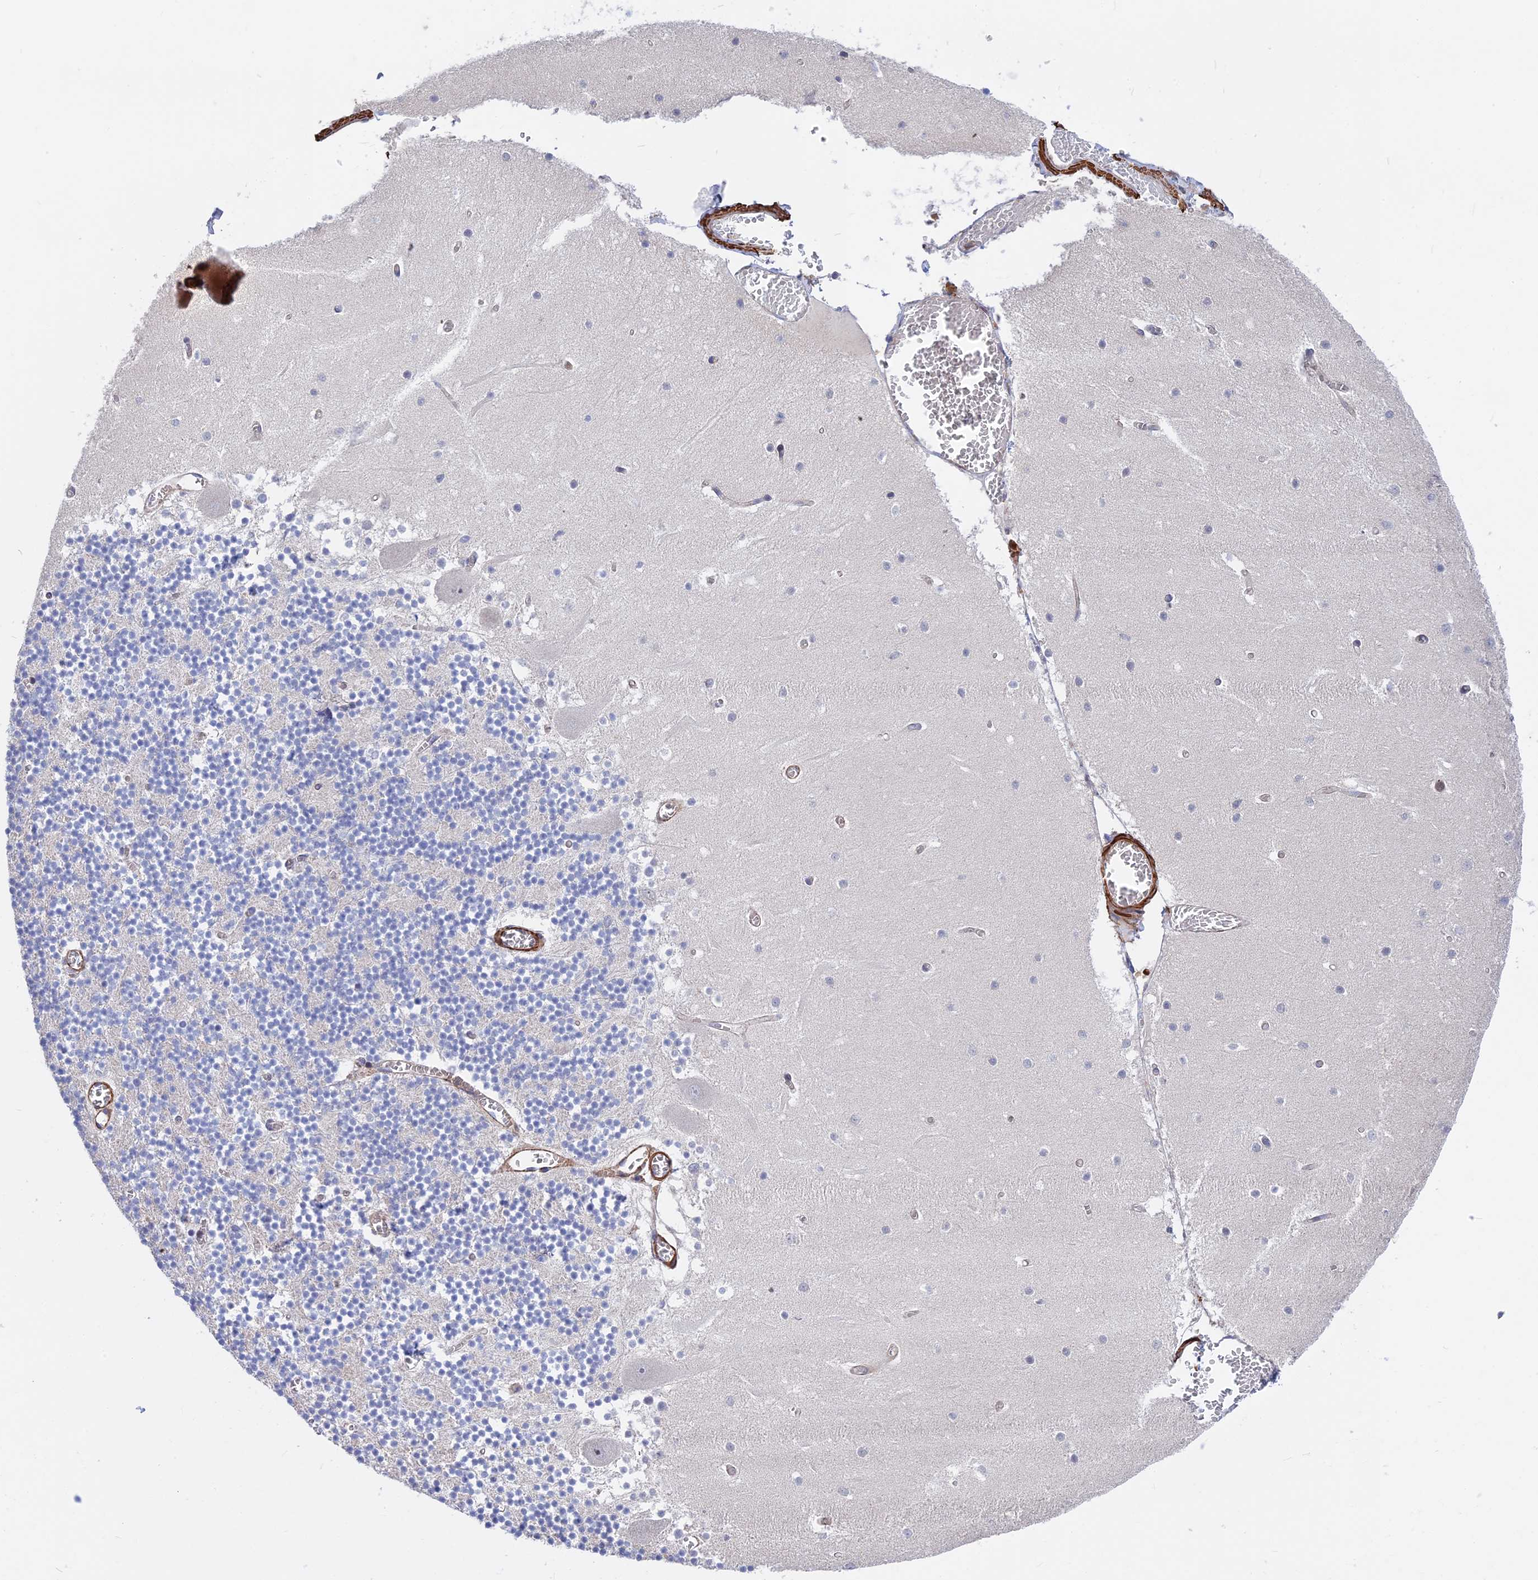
{"staining": {"intensity": "negative", "quantity": "none", "location": "none"}, "tissue": "cerebellum", "cell_type": "Cells in granular layer", "image_type": "normal", "snomed": [{"axis": "morphology", "description": "Normal tissue, NOS"}, {"axis": "topography", "description": "Cerebellum"}], "caption": "Cells in granular layer are negative for brown protein staining in benign cerebellum. (IHC, brightfield microscopy, high magnification).", "gene": "LYPD5", "patient": {"sex": "female", "age": 28}}